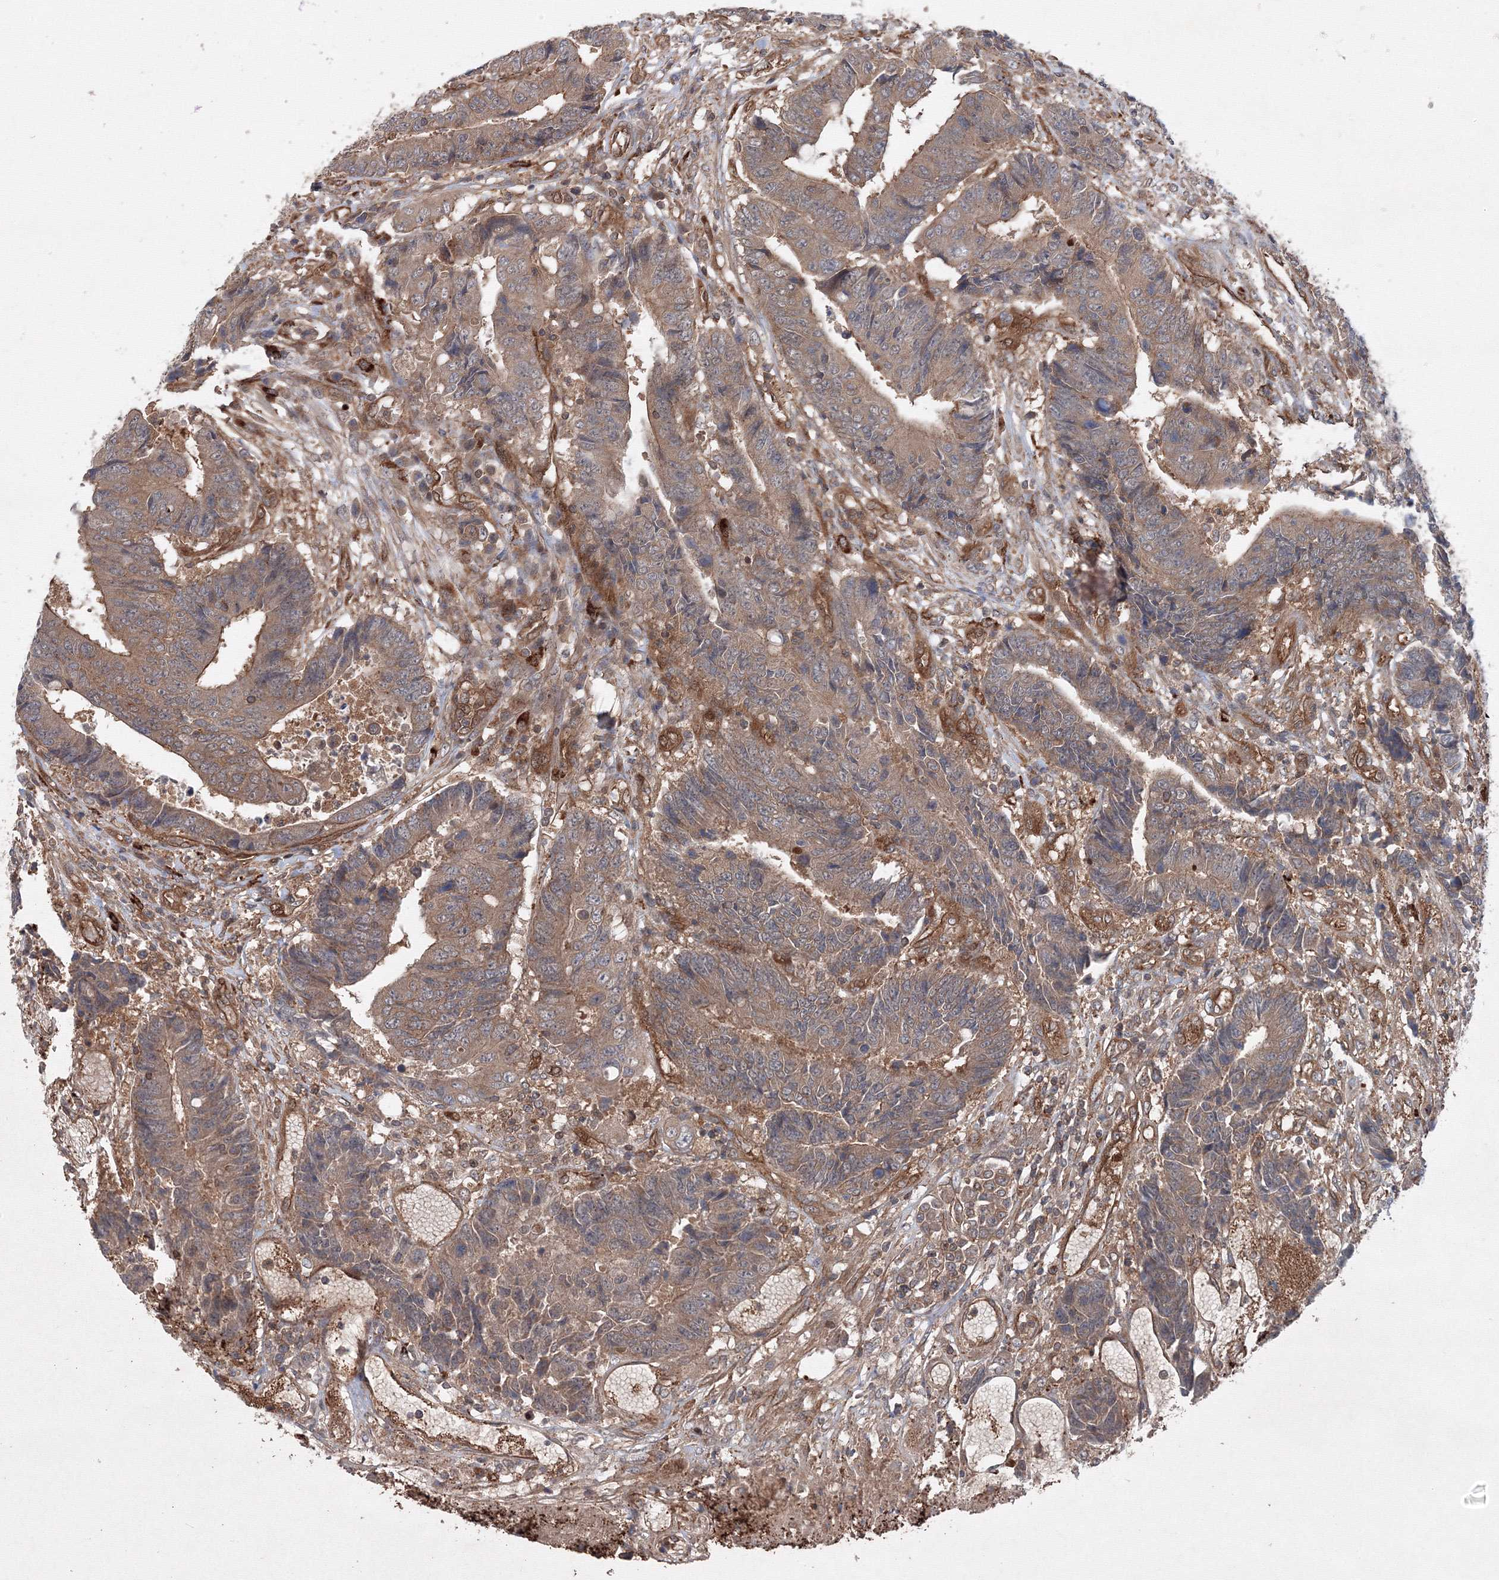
{"staining": {"intensity": "moderate", "quantity": ">75%", "location": "cytoplasmic/membranous"}, "tissue": "colorectal cancer", "cell_type": "Tumor cells", "image_type": "cancer", "snomed": [{"axis": "morphology", "description": "Adenocarcinoma, NOS"}, {"axis": "topography", "description": "Rectum"}], "caption": "Protein expression analysis of human adenocarcinoma (colorectal) reveals moderate cytoplasmic/membranous expression in approximately >75% of tumor cells.", "gene": "DCTD", "patient": {"sex": "male", "age": 84}}